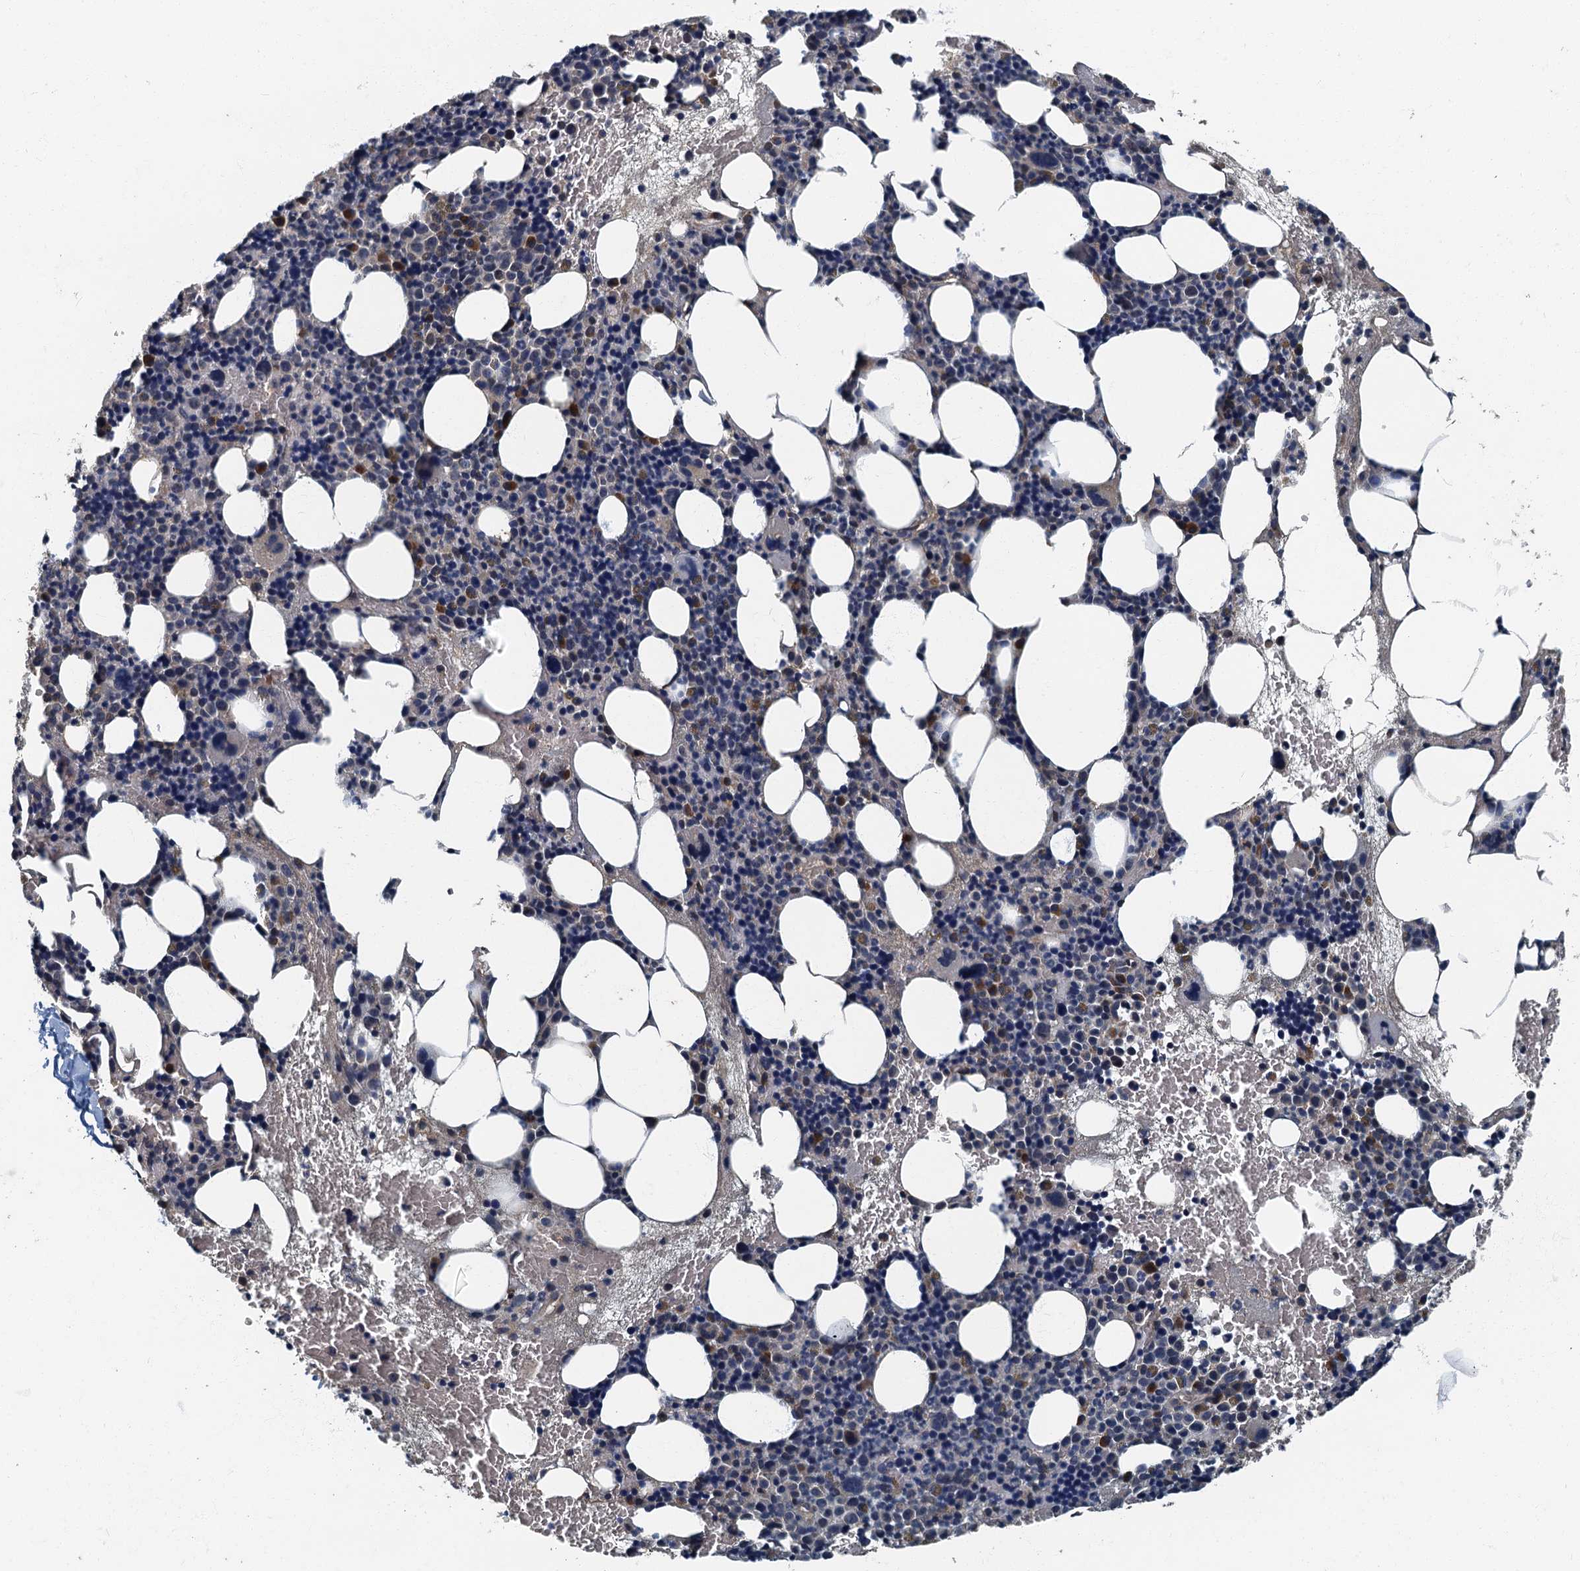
{"staining": {"intensity": "moderate", "quantity": "<25%", "location": "cytoplasmic/membranous"}, "tissue": "bone marrow", "cell_type": "Hematopoietic cells", "image_type": "normal", "snomed": [{"axis": "morphology", "description": "Normal tissue, NOS"}, {"axis": "topography", "description": "Bone marrow"}], "caption": "Unremarkable bone marrow exhibits moderate cytoplasmic/membranous positivity in approximately <25% of hematopoietic cells.", "gene": "DDX49", "patient": {"sex": "male", "age": 89}}